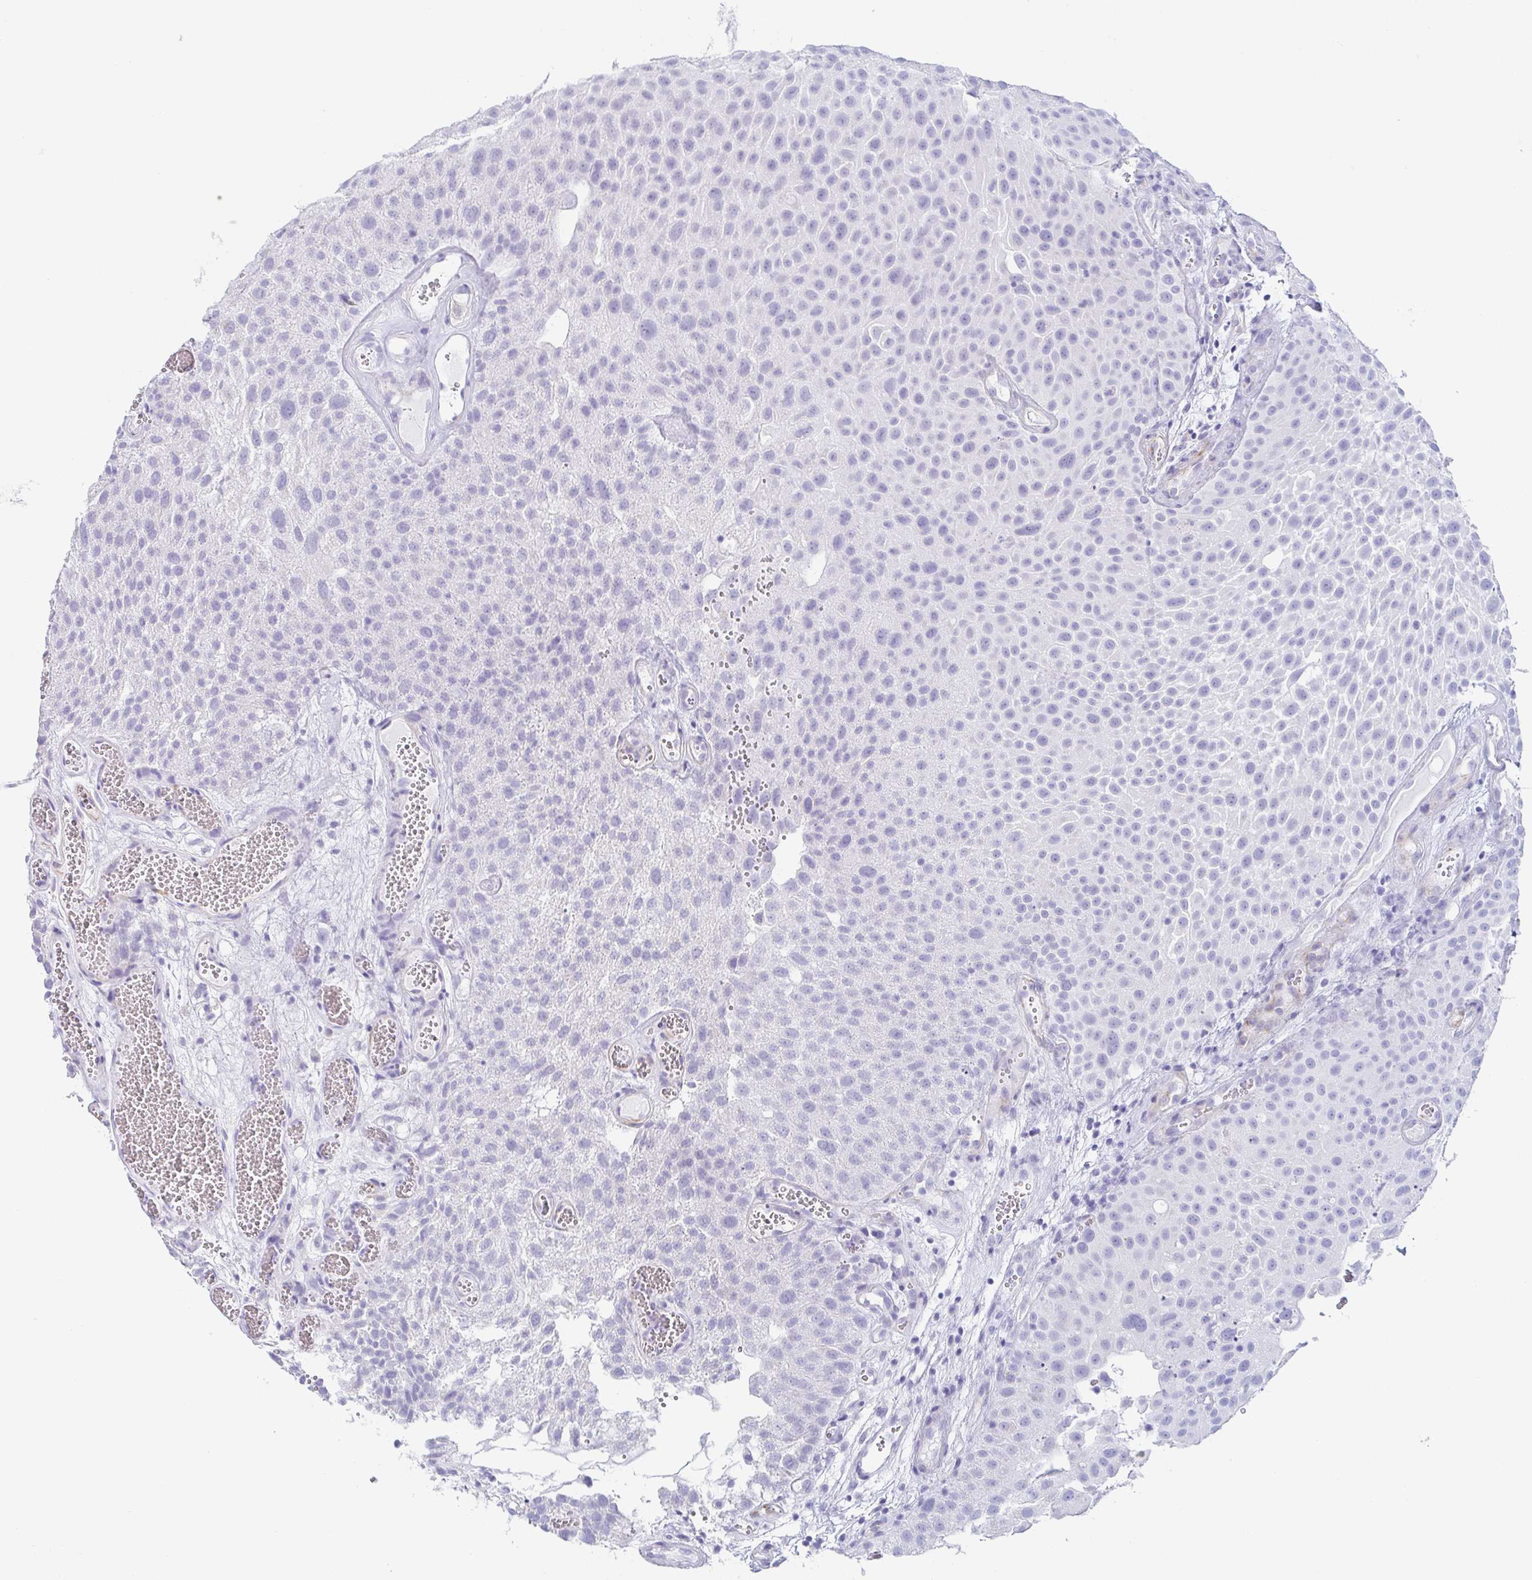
{"staining": {"intensity": "negative", "quantity": "none", "location": "none"}, "tissue": "urothelial cancer", "cell_type": "Tumor cells", "image_type": "cancer", "snomed": [{"axis": "morphology", "description": "Urothelial carcinoma, Low grade"}, {"axis": "topography", "description": "Urinary bladder"}], "caption": "High magnification brightfield microscopy of low-grade urothelial carcinoma stained with DAB (3,3'-diaminobenzidine) (brown) and counterstained with hematoxylin (blue): tumor cells show no significant expression. The staining is performed using DAB (3,3'-diaminobenzidine) brown chromogen with nuclei counter-stained in using hematoxylin.", "gene": "PRR27", "patient": {"sex": "male", "age": 72}}